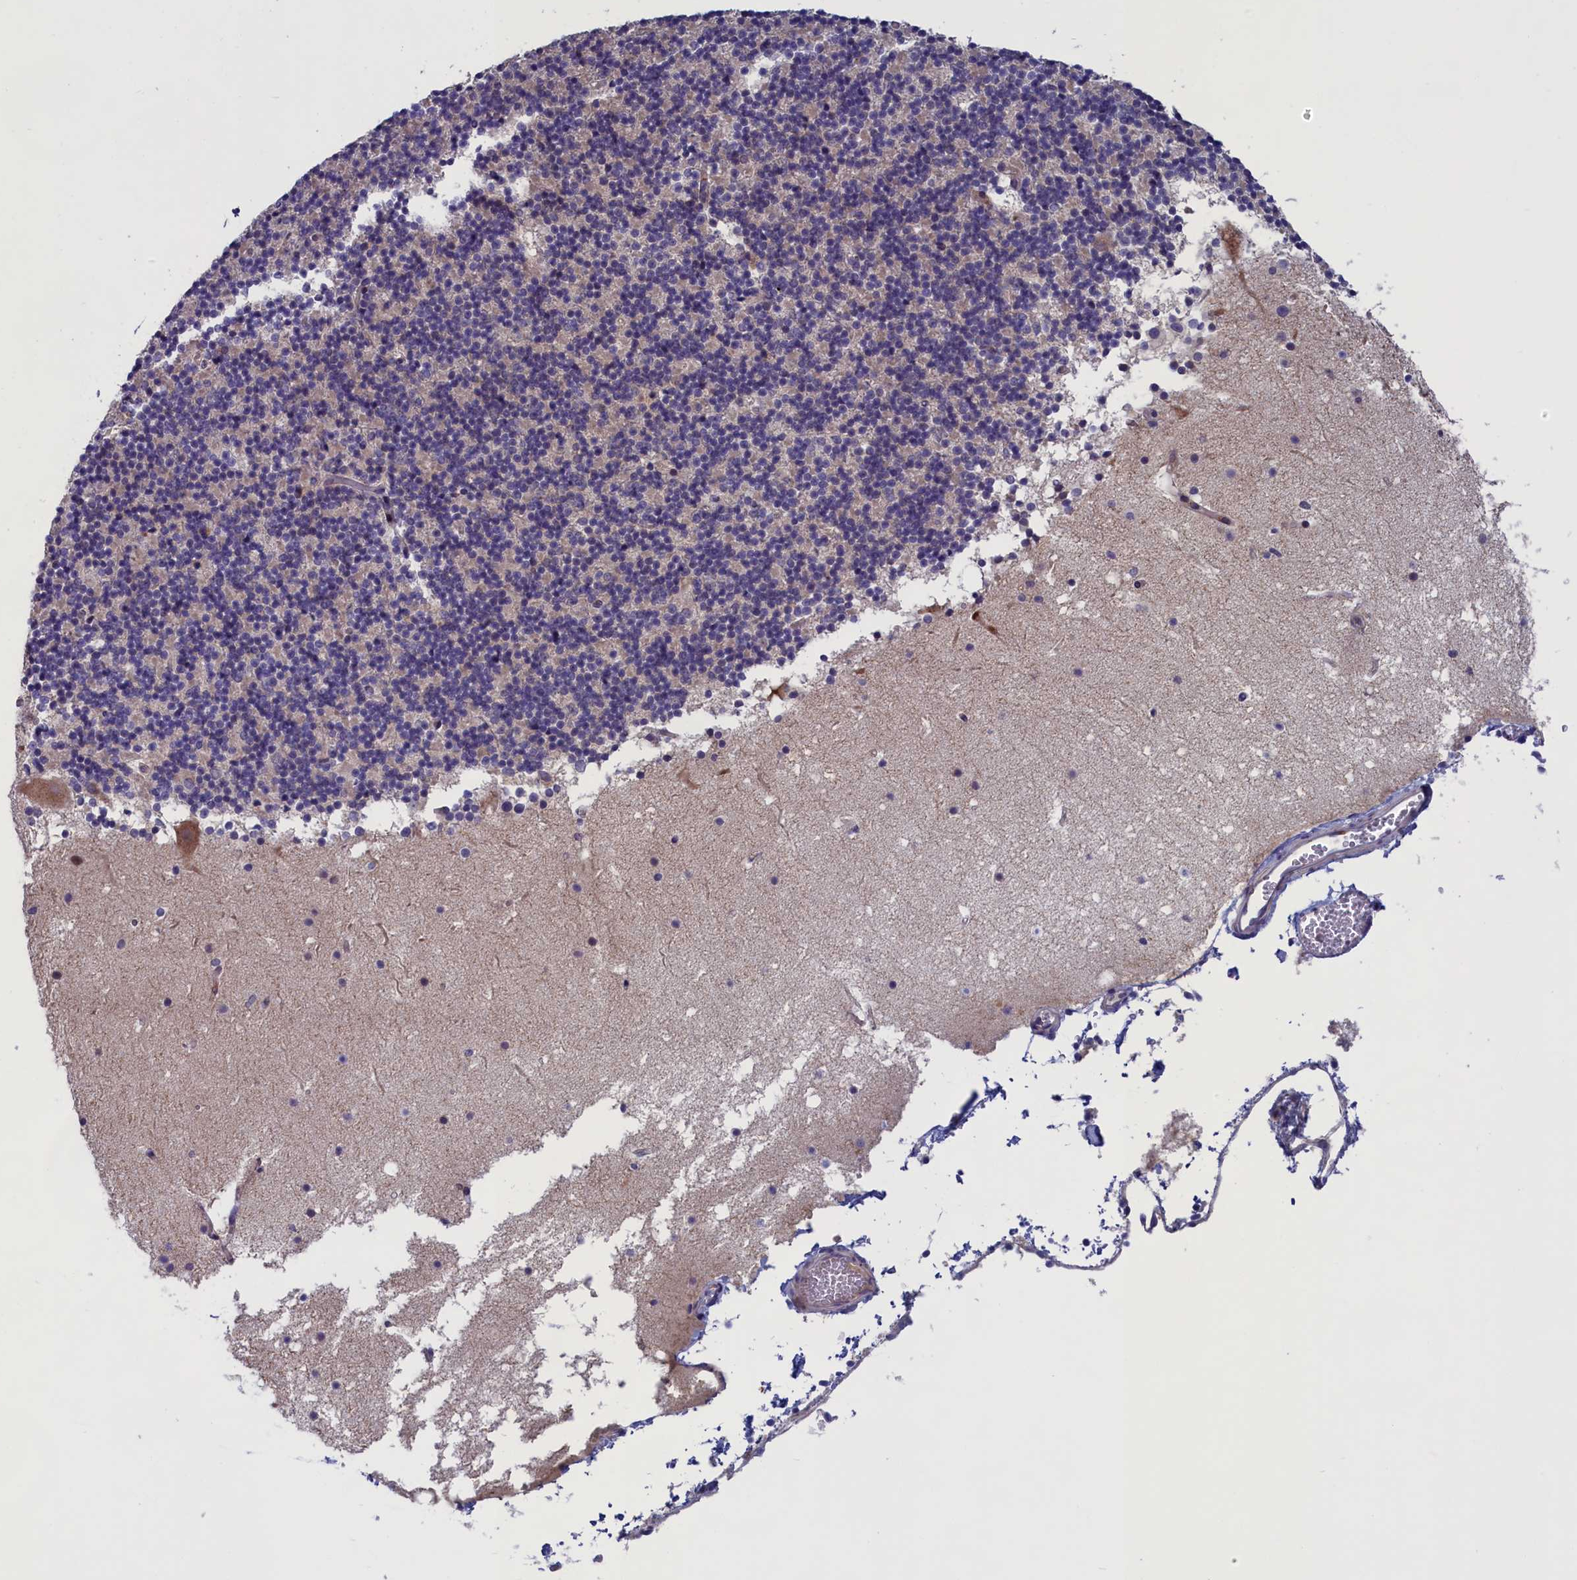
{"staining": {"intensity": "negative", "quantity": "none", "location": "none"}, "tissue": "cerebellum", "cell_type": "Cells in granular layer", "image_type": "normal", "snomed": [{"axis": "morphology", "description": "Normal tissue, NOS"}, {"axis": "topography", "description": "Cerebellum"}], "caption": "Immunohistochemistry (IHC) histopathology image of normal human cerebellum stained for a protein (brown), which reveals no staining in cells in granular layer. Brightfield microscopy of immunohistochemistry stained with DAB (3,3'-diaminobenzidine) (brown) and hematoxylin (blue), captured at high magnification.", "gene": "LIG1", "patient": {"sex": "male", "age": 57}}